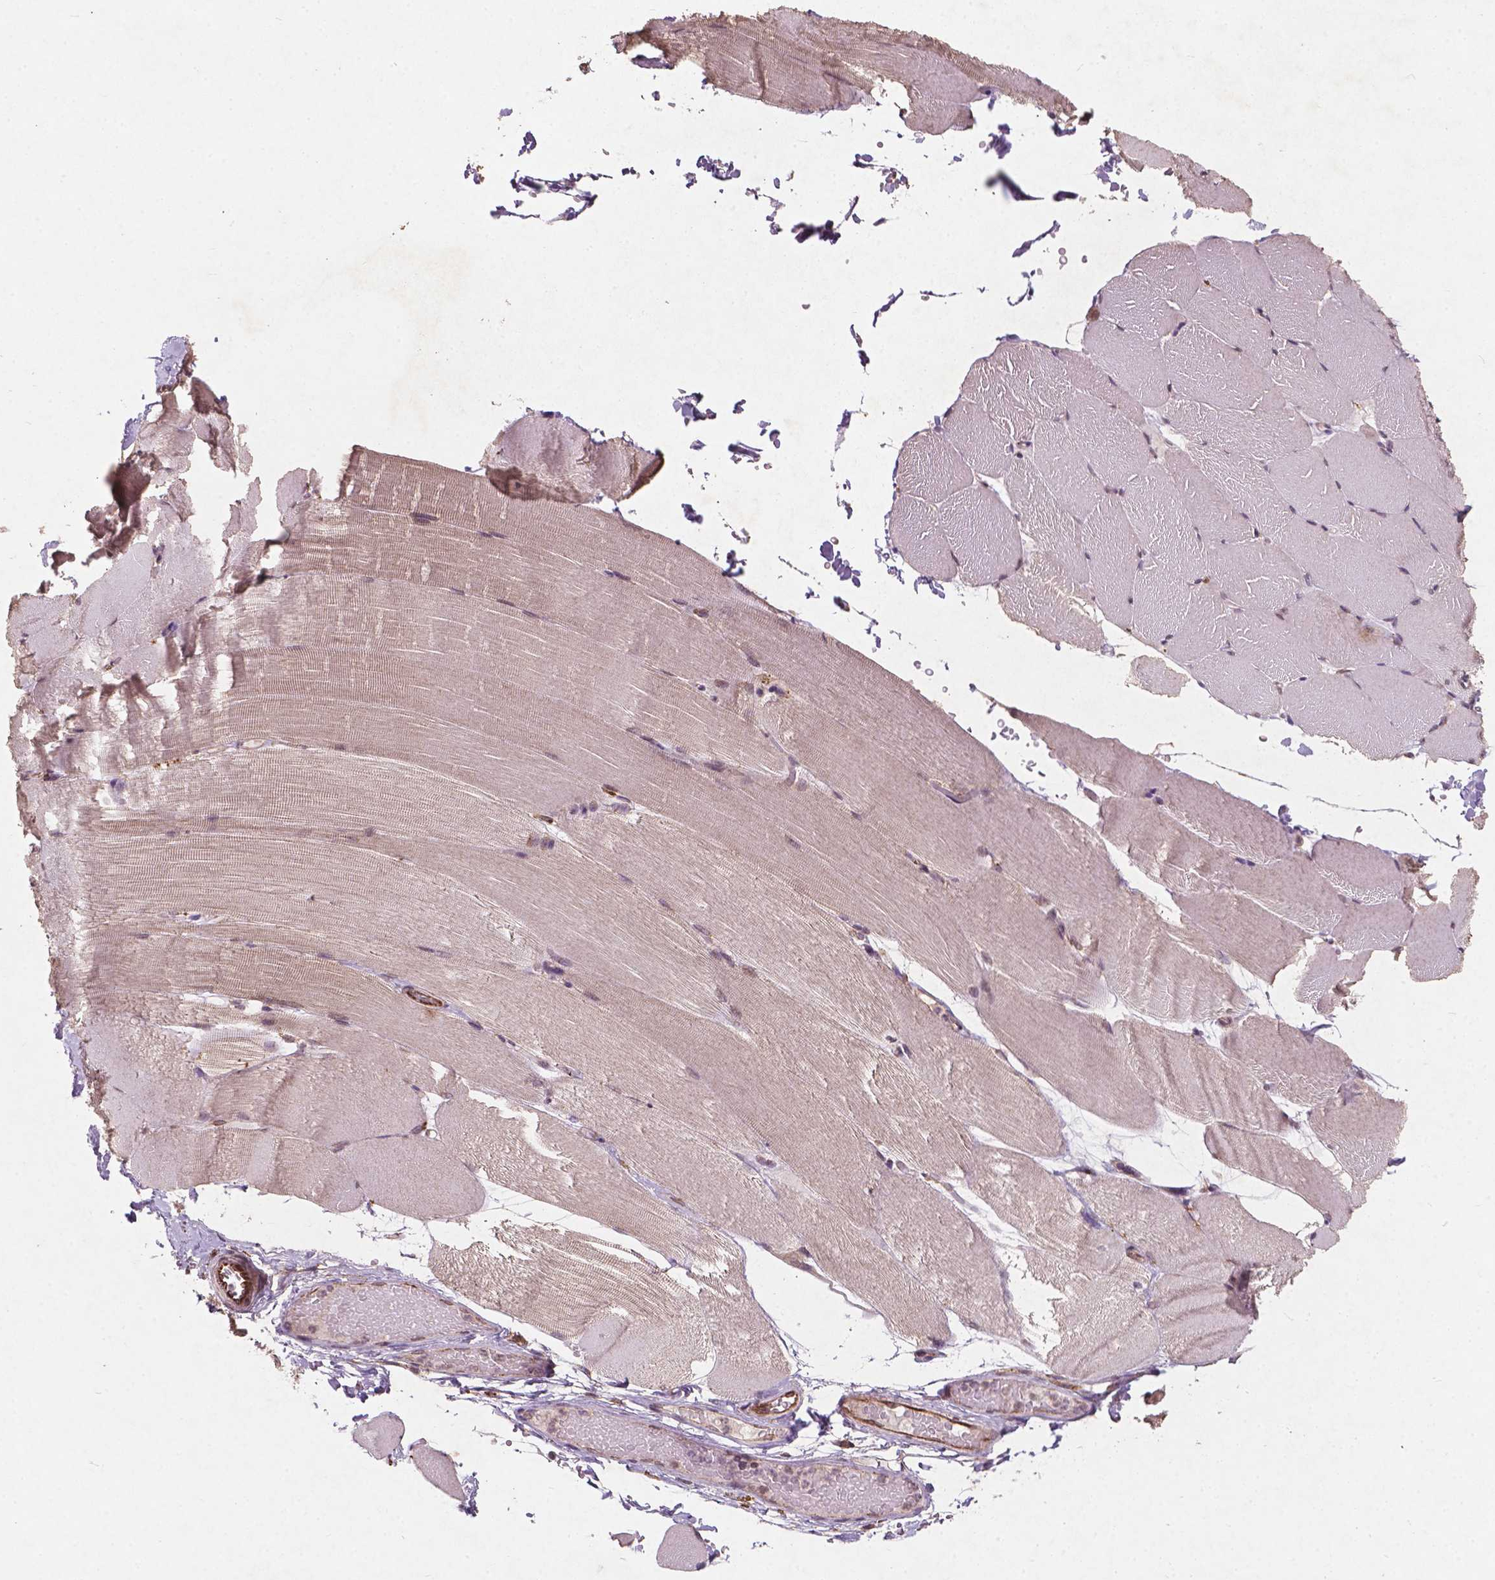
{"staining": {"intensity": "negative", "quantity": "none", "location": "none"}, "tissue": "skeletal muscle", "cell_type": "Myocytes", "image_type": "normal", "snomed": [{"axis": "morphology", "description": "Normal tissue, NOS"}, {"axis": "topography", "description": "Skeletal muscle"}], "caption": "DAB immunohistochemical staining of unremarkable skeletal muscle displays no significant expression in myocytes. (DAB (3,3'-diaminobenzidine) immunohistochemistry (IHC) with hematoxylin counter stain).", "gene": "SMAD2", "patient": {"sex": "female", "age": 37}}